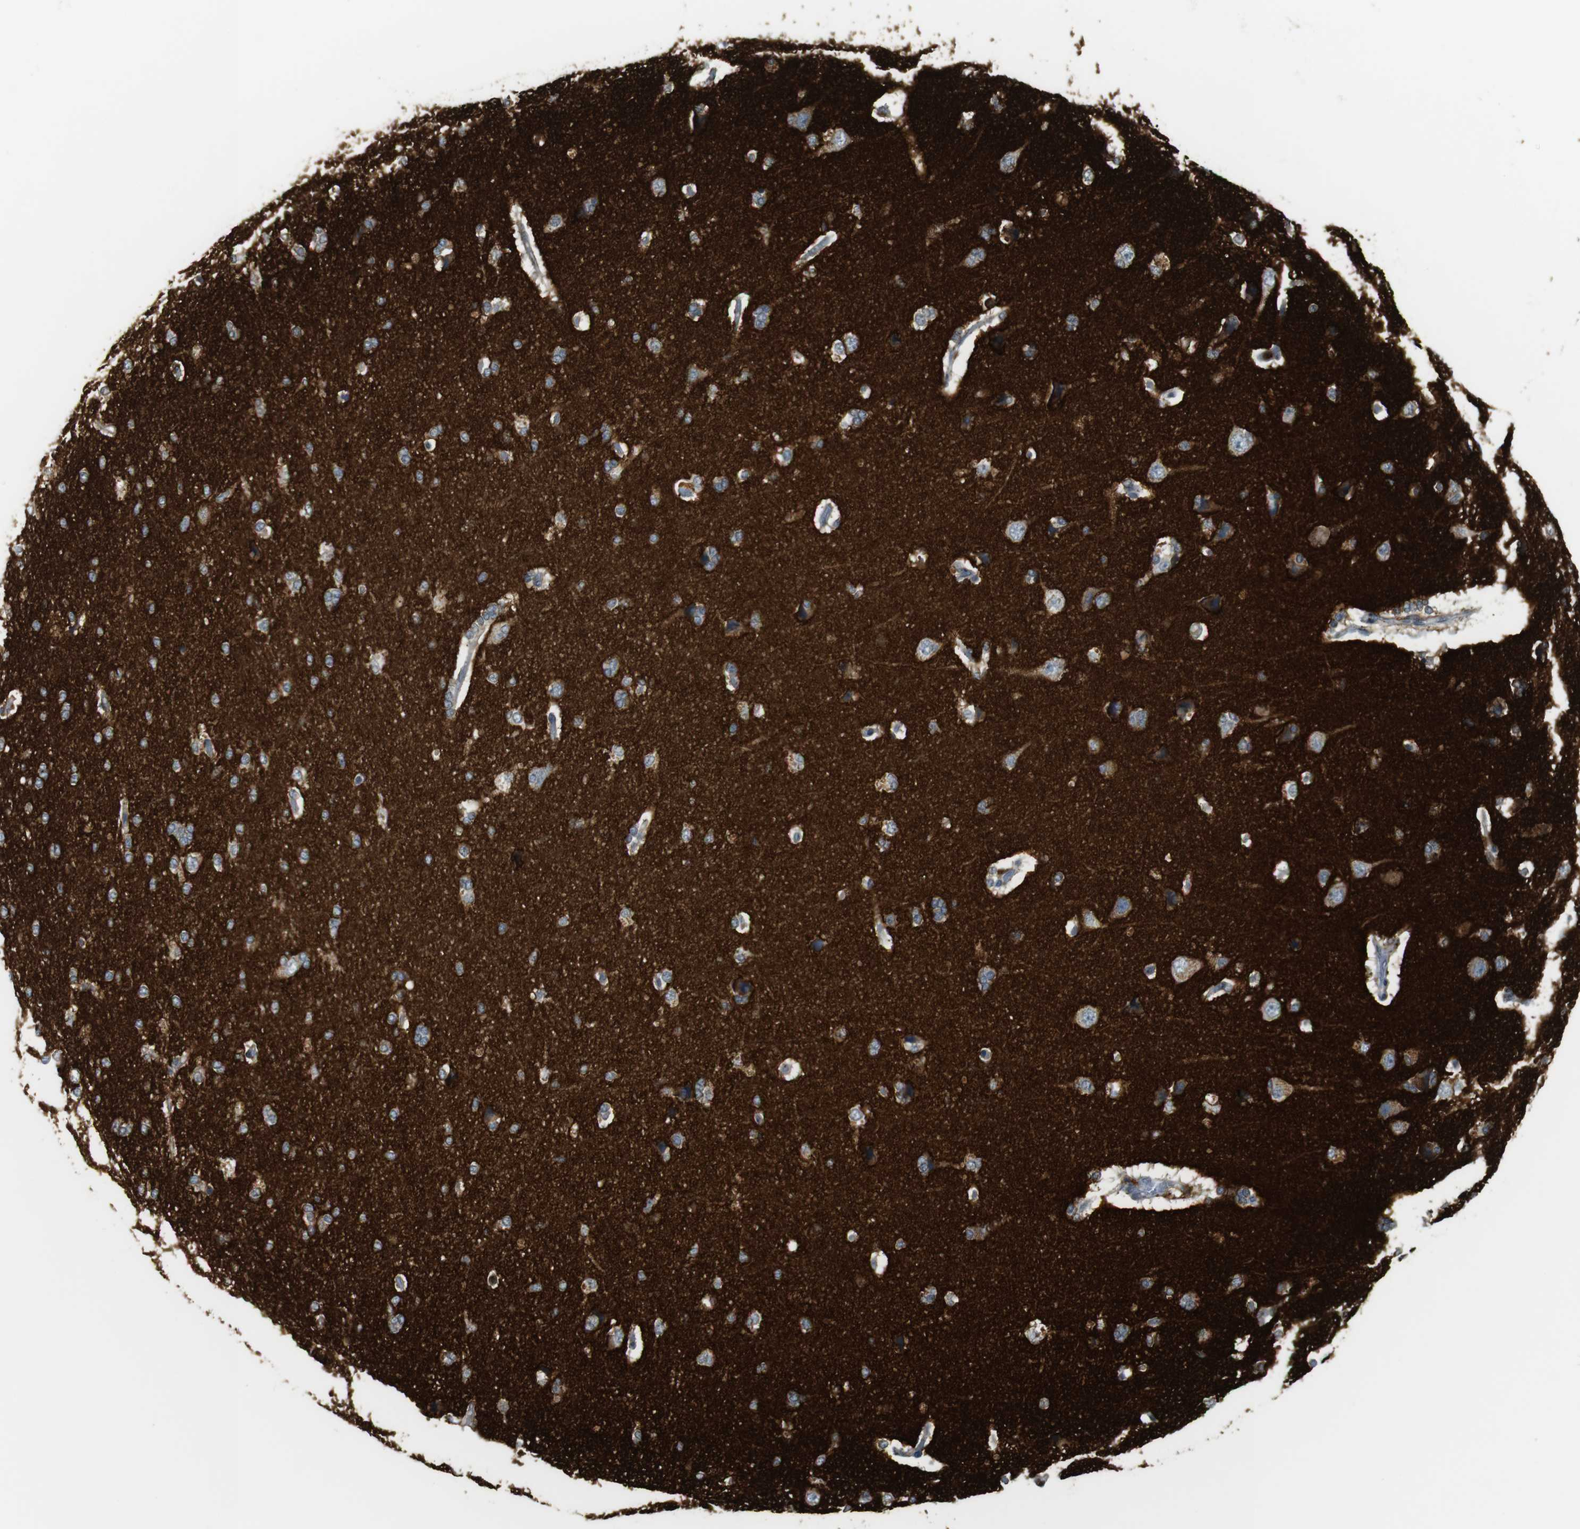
{"staining": {"intensity": "weak", "quantity": ">75%", "location": "cytoplasmic/membranous"}, "tissue": "cerebral cortex", "cell_type": "Endothelial cells", "image_type": "normal", "snomed": [{"axis": "morphology", "description": "Normal tissue, NOS"}, {"axis": "topography", "description": "Cerebral cortex"}], "caption": "Cerebral cortex stained with IHC reveals weak cytoplasmic/membranous expression in about >75% of endothelial cells. Nuclei are stained in blue.", "gene": "SIRPA", "patient": {"sex": "male", "age": 62}}